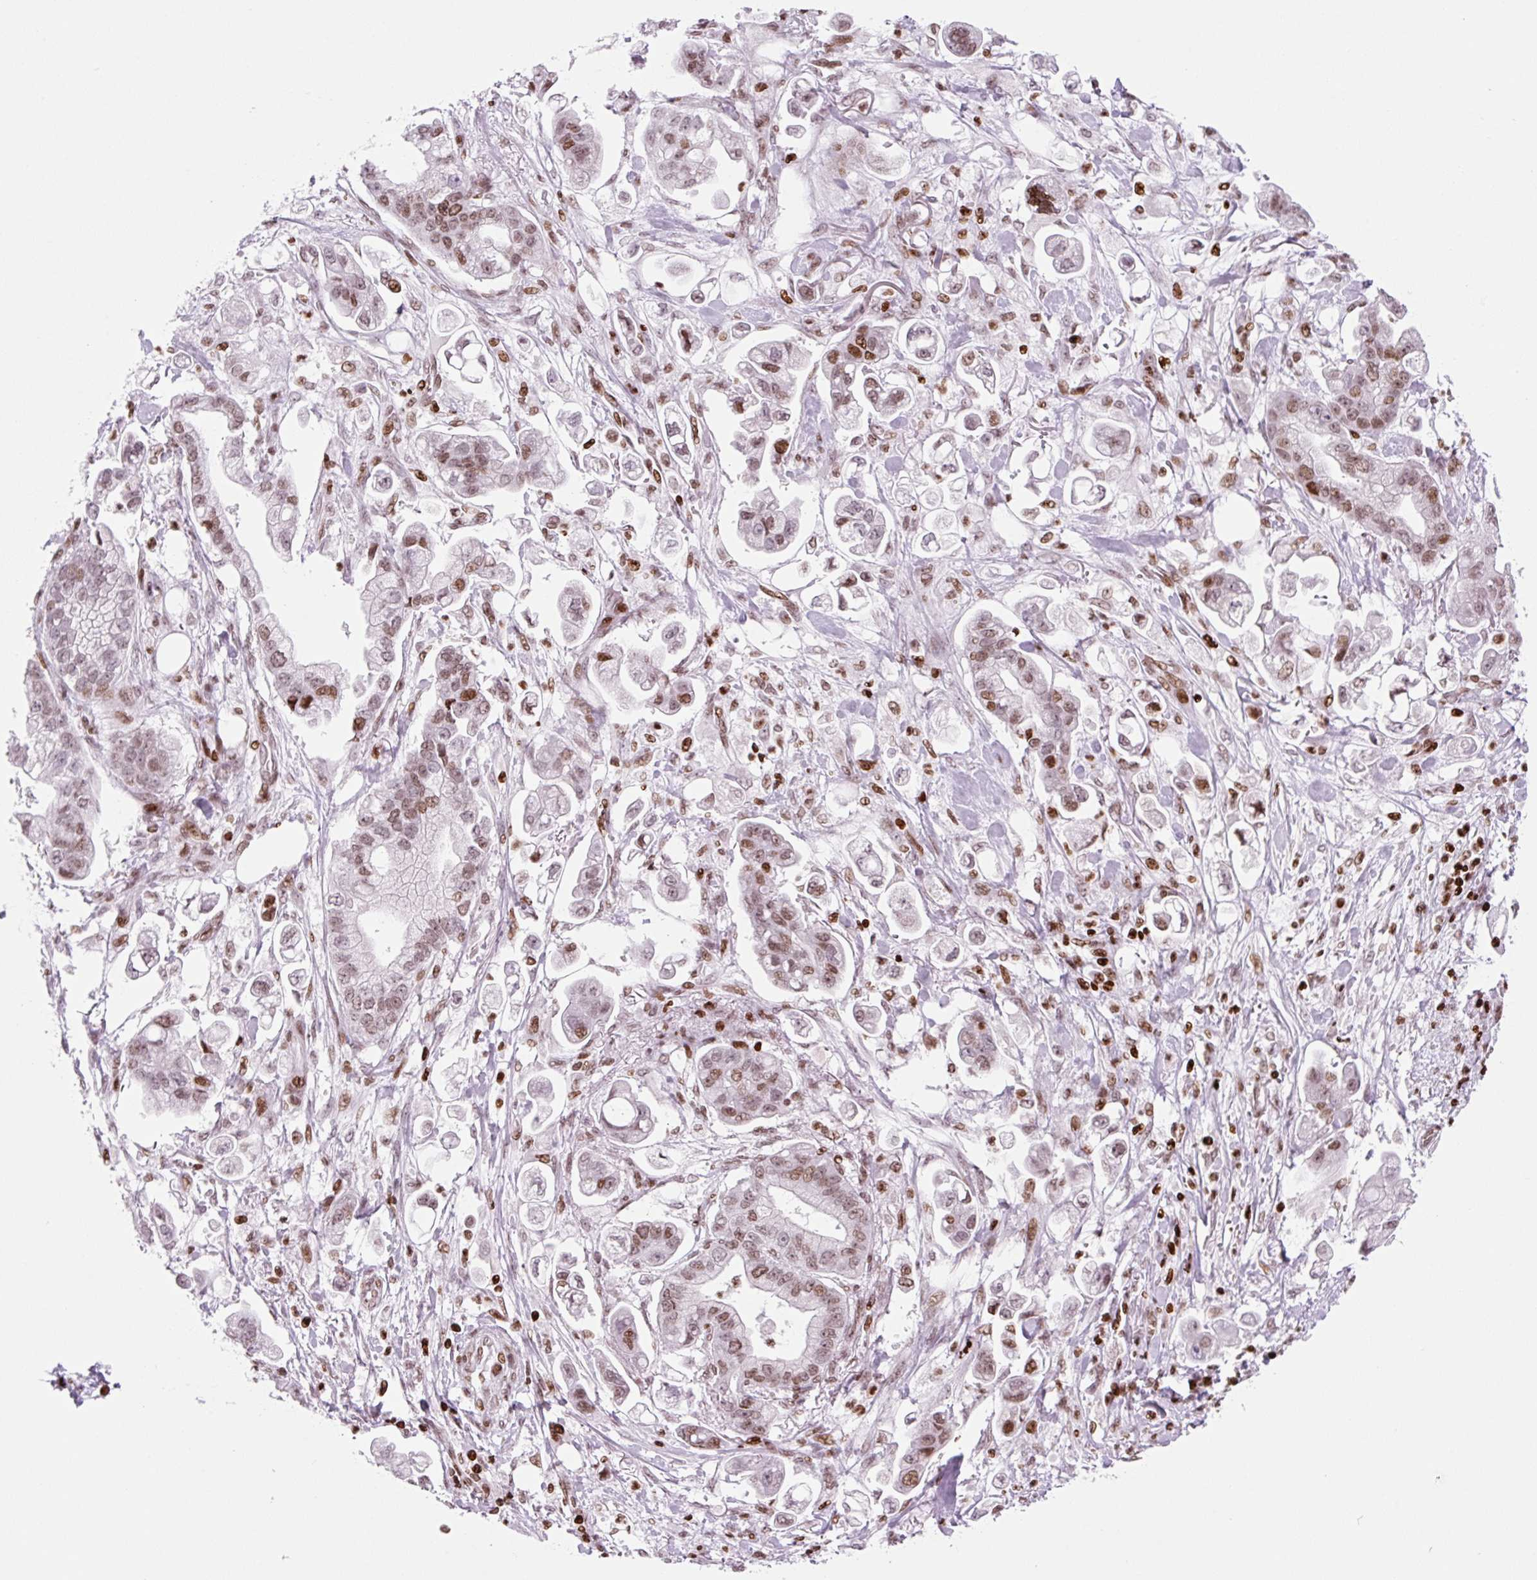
{"staining": {"intensity": "moderate", "quantity": ">75%", "location": "nuclear"}, "tissue": "stomach cancer", "cell_type": "Tumor cells", "image_type": "cancer", "snomed": [{"axis": "morphology", "description": "Adenocarcinoma, NOS"}, {"axis": "topography", "description": "Stomach"}], "caption": "Adenocarcinoma (stomach) was stained to show a protein in brown. There is medium levels of moderate nuclear expression in approximately >75% of tumor cells.", "gene": "H1-3", "patient": {"sex": "male", "age": 62}}